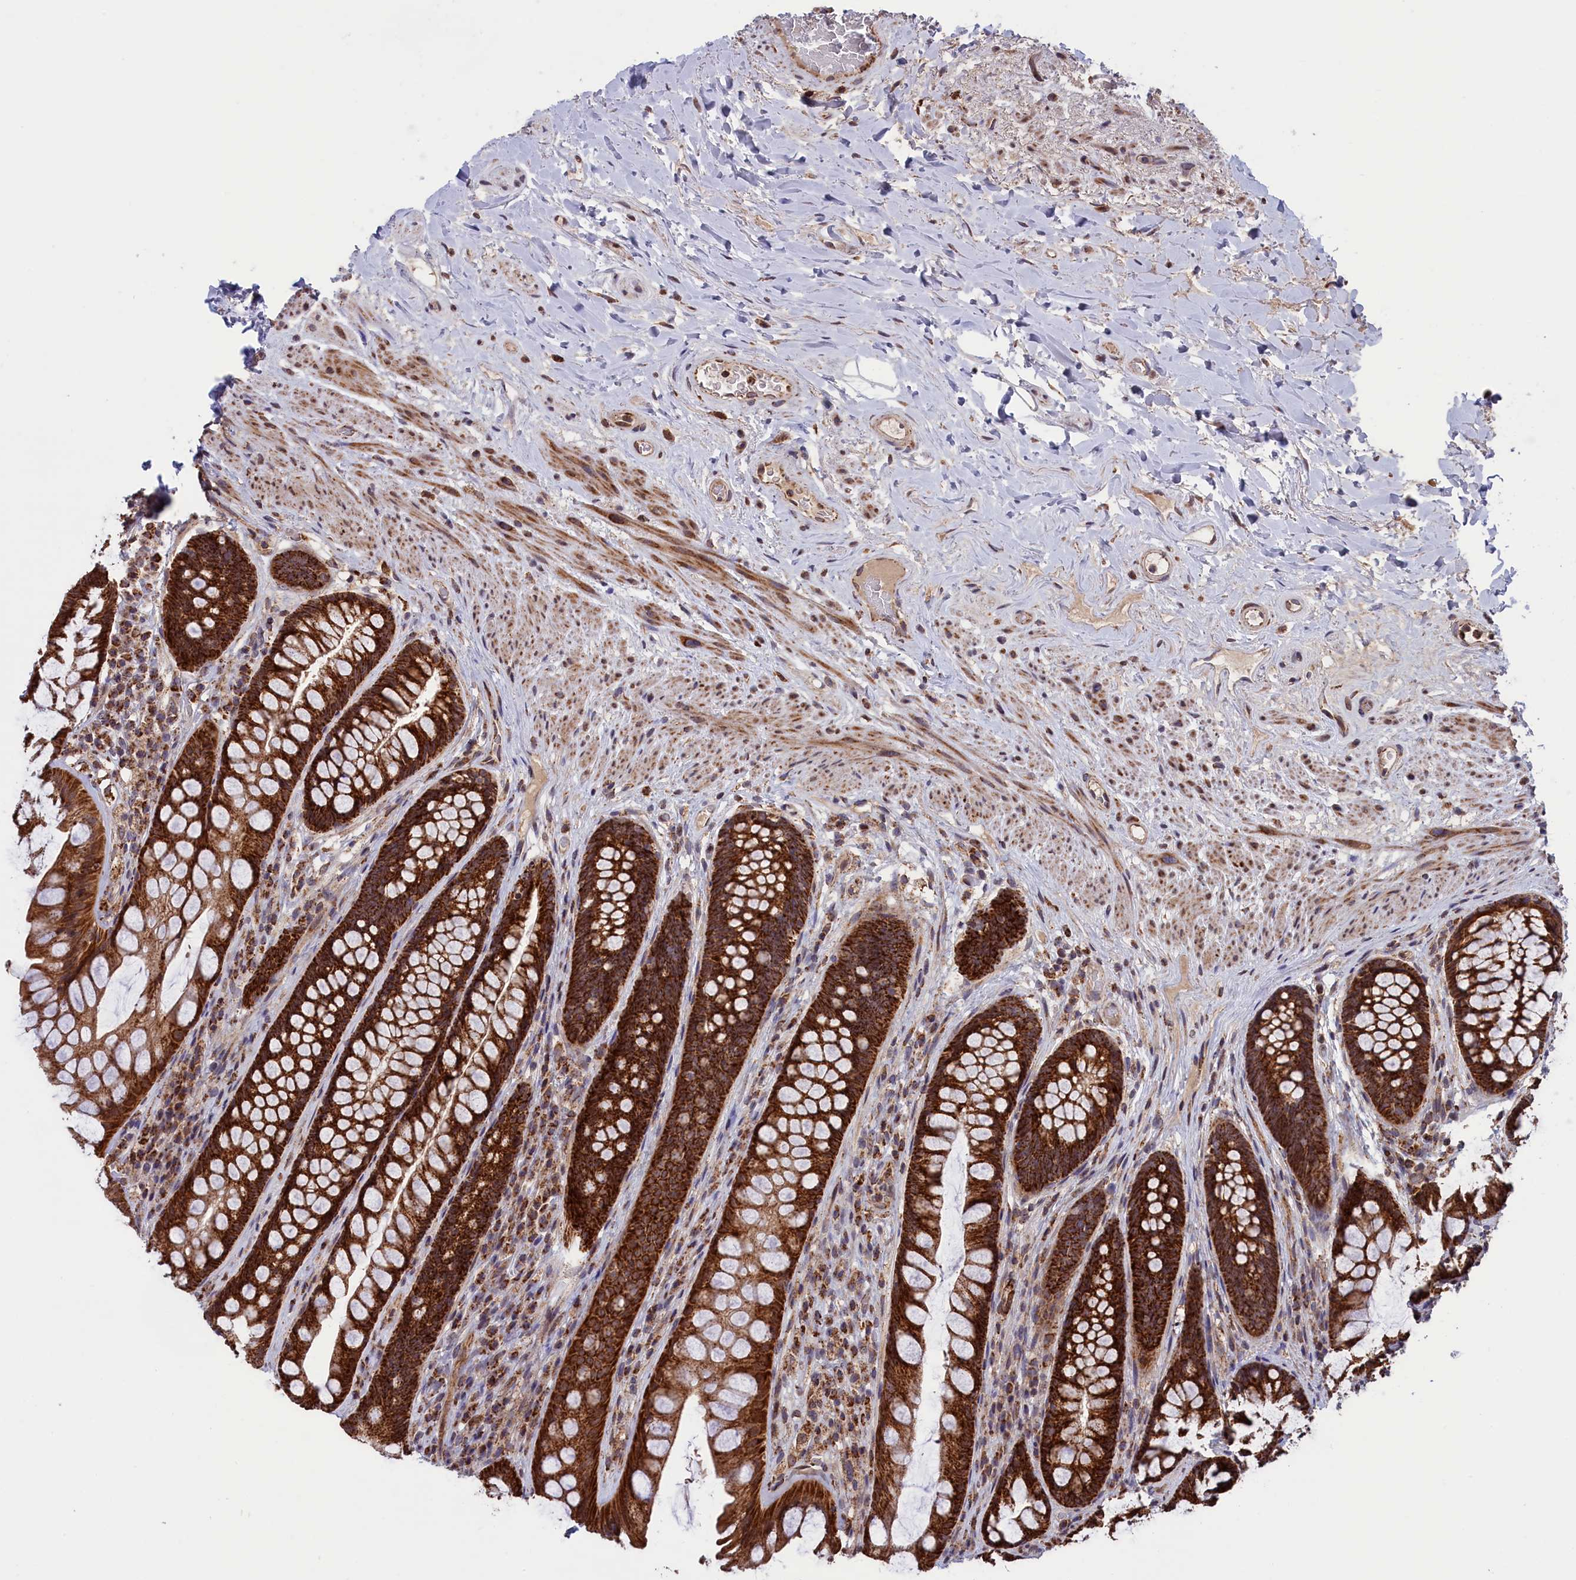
{"staining": {"intensity": "strong", "quantity": ">75%", "location": "cytoplasmic/membranous"}, "tissue": "rectum", "cell_type": "Glandular cells", "image_type": "normal", "snomed": [{"axis": "morphology", "description": "Normal tissue, NOS"}, {"axis": "topography", "description": "Rectum"}], "caption": "Strong cytoplasmic/membranous positivity for a protein is identified in approximately >75% of glandular cells of normal rectum using immunohistochemistry (IHC).", "gene": "TIMM44", "patient": {"sex": "male", "age": 74}}